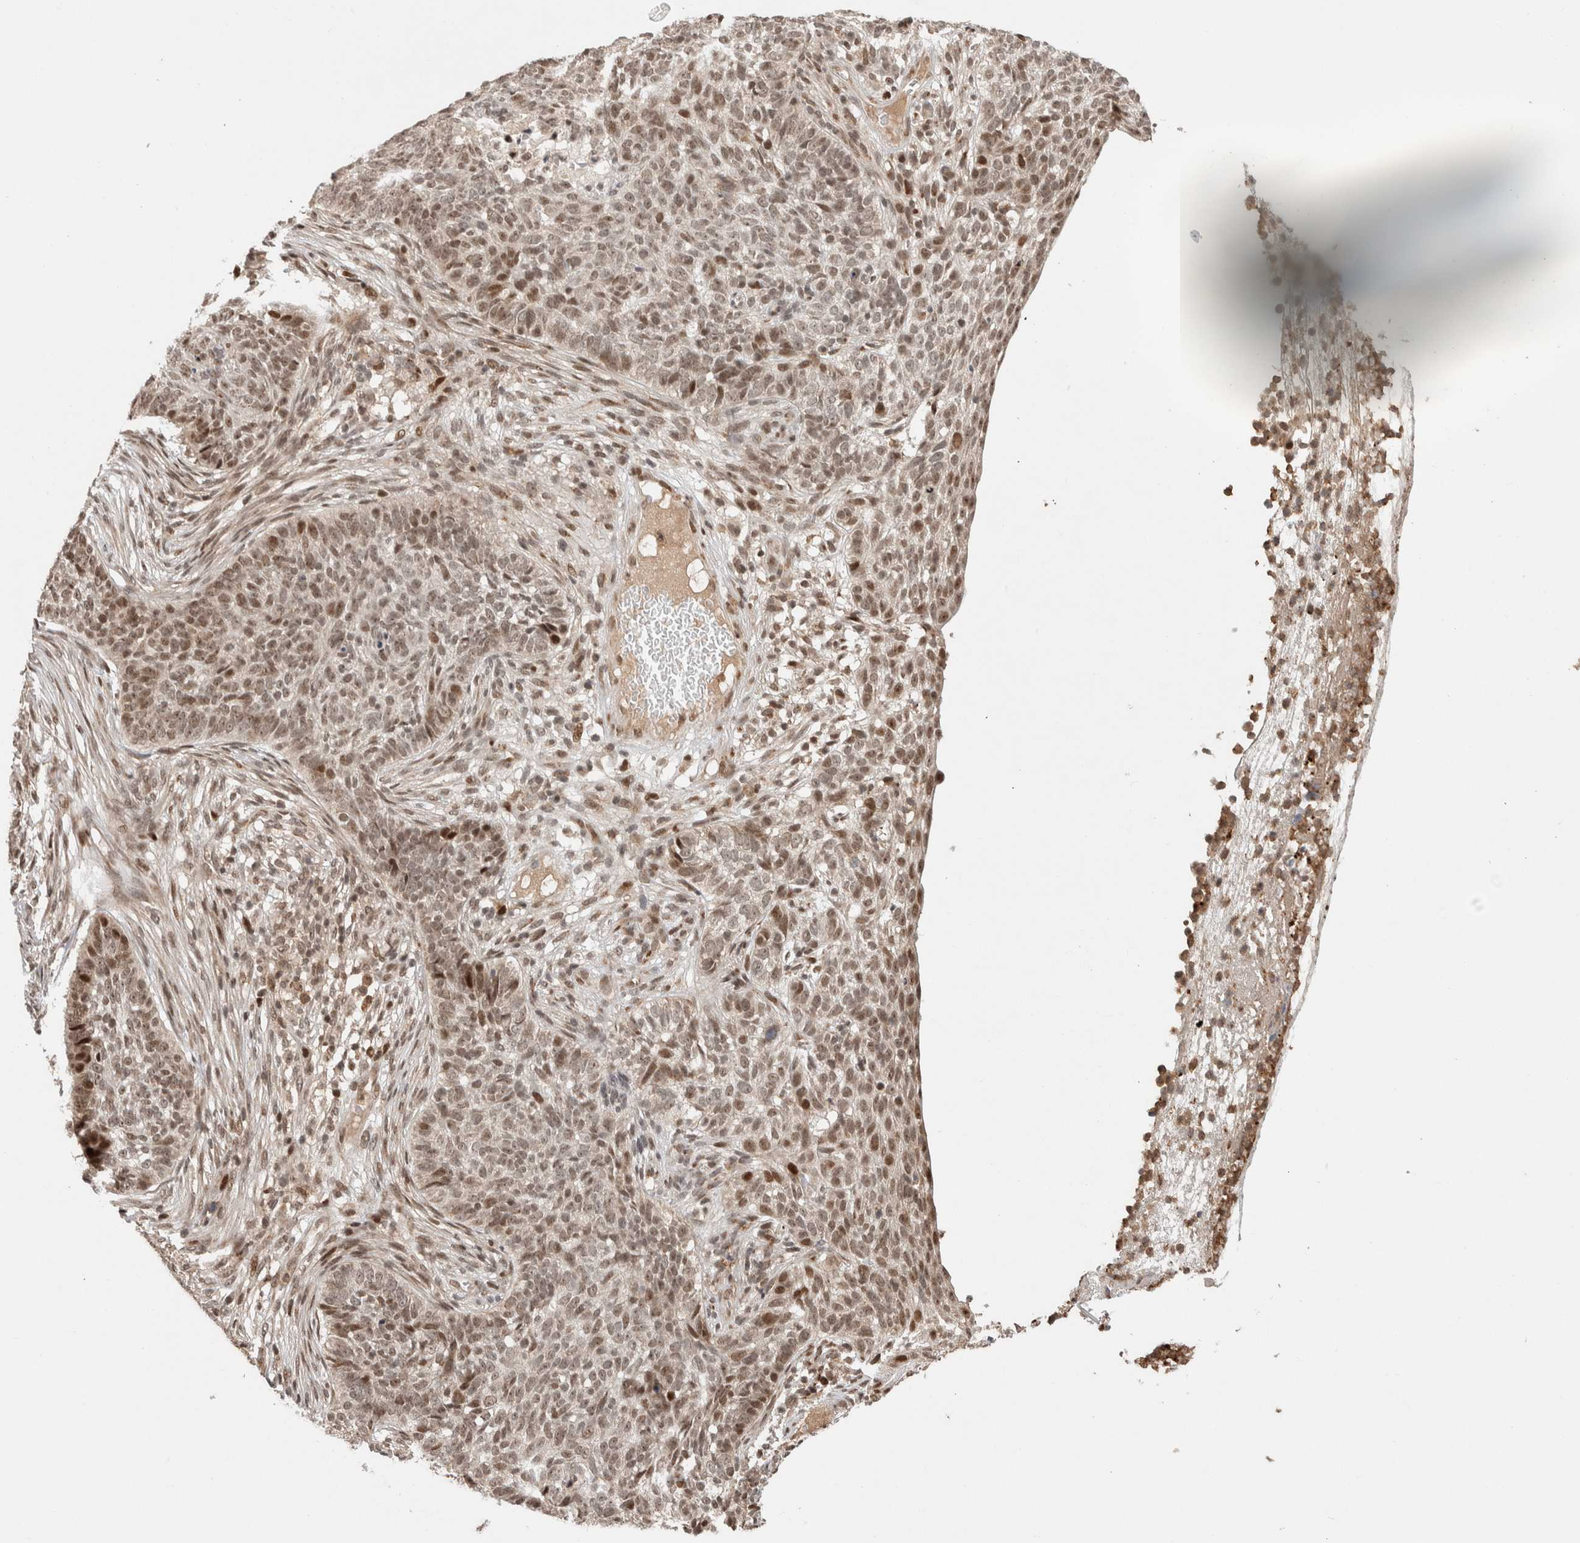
{"staining": {"intensity": "weak", "quantity": ">75%", "location": "nuclear"}, "tissue": "skin cancer", "cell_type": "Tumor cells", "image_type": "cancer", "snomed": [{"axis": "morphology", "description": "Basal cell carcinoma"}, {"axis": "topography", "description": "Skin"}], "caption": "A brown stain shows weak nuclear positivity of a protein in skin cancer (basal cell carcinoma) tumor cells.", "gene": "ZNF521", "patient": {"sex": "male", "age": 85}}